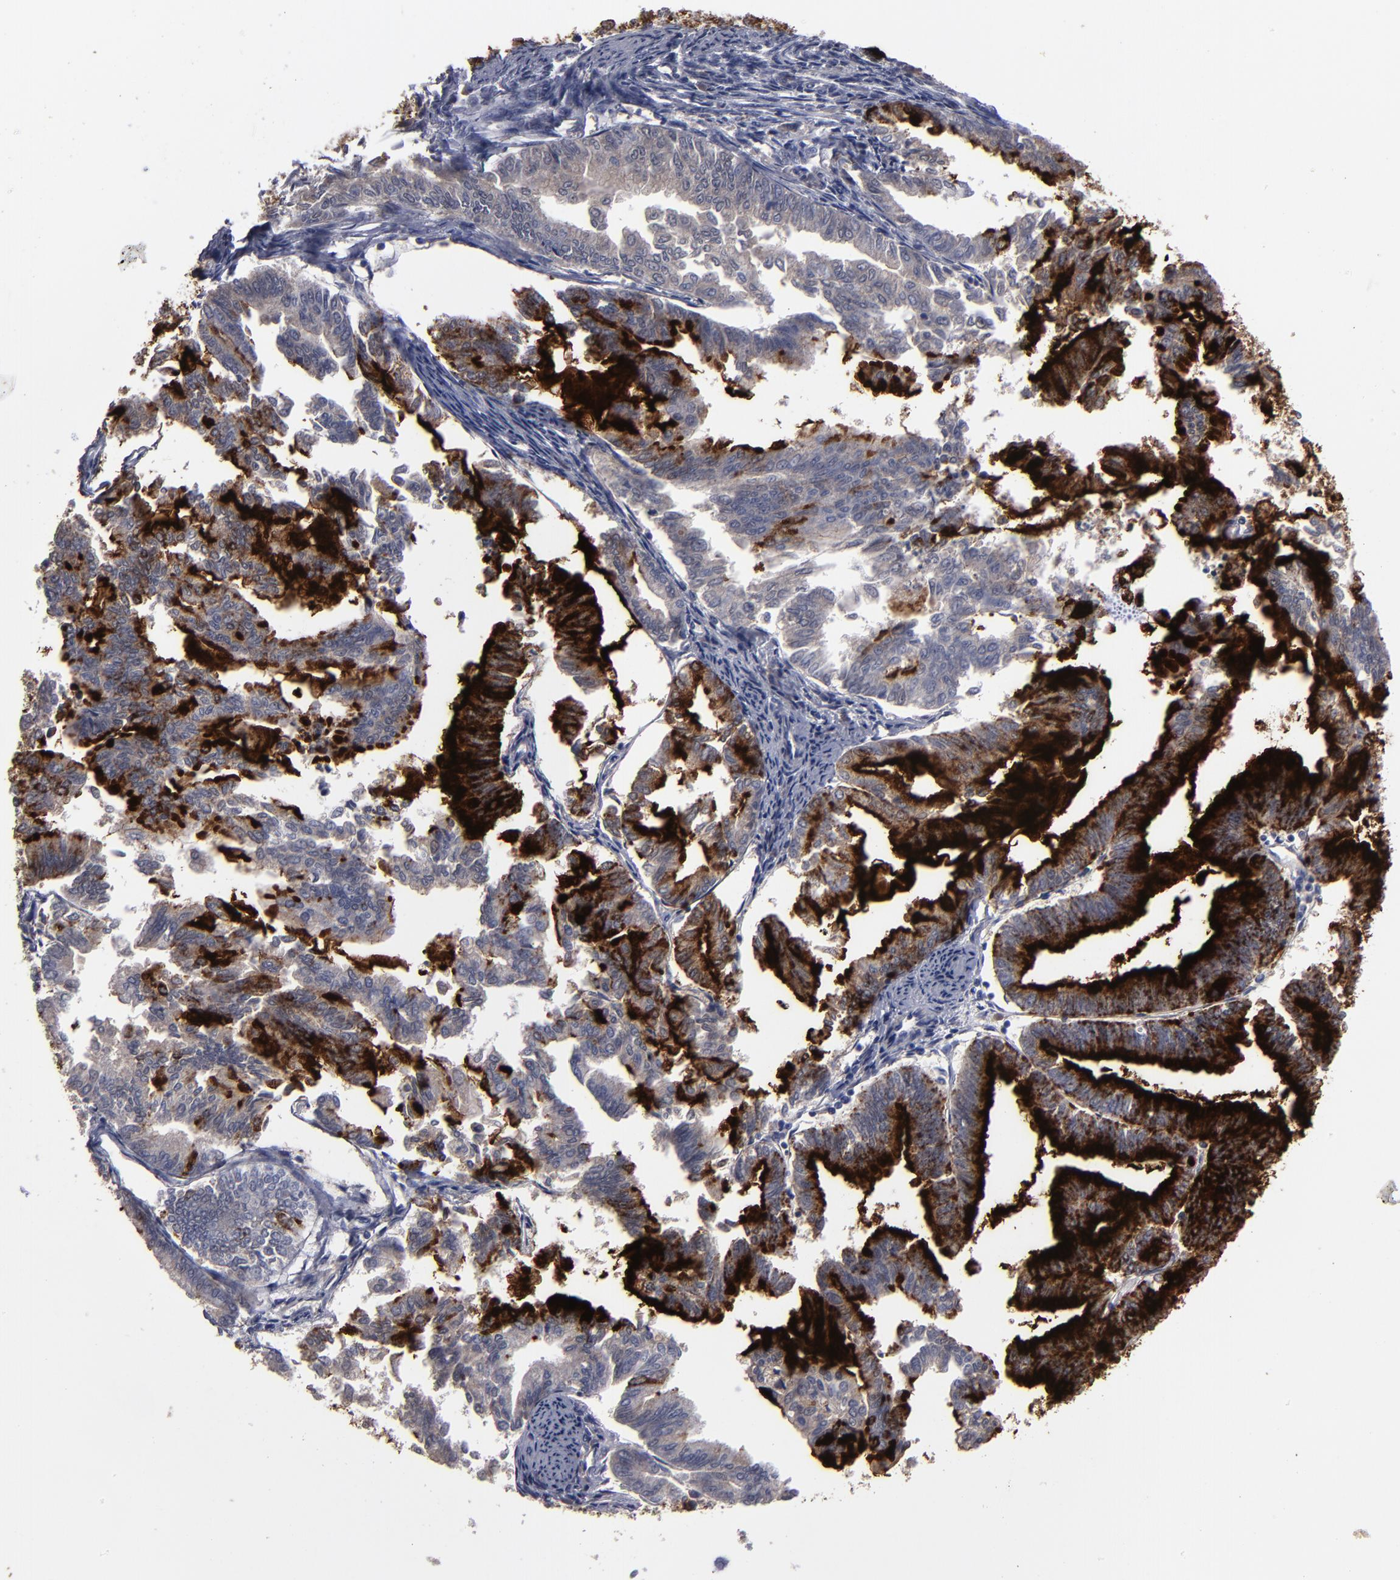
{"staining": {"intensity": "strong", "quantity": "25%-75%", "location": "cytoplasmic/membranous"}, "tissue": "endometrial cancer", "cell_type": "Tumor cells", "image_type": "cancer", "snomed": [{"axis": "morphology", "description": "Adenocarcinoma, NOS"}, {"axis": "topography", "description": "Endometrium"}], "caption": "There is high levels of strong cytoplasmic/membranous expression in tumor cells of adenocarcinoma (endometrial), as demonstrated by immunohistochemical staining (brown color).", "gene": "GPM6B", "patient": {"sex": "female", "age": 79}}